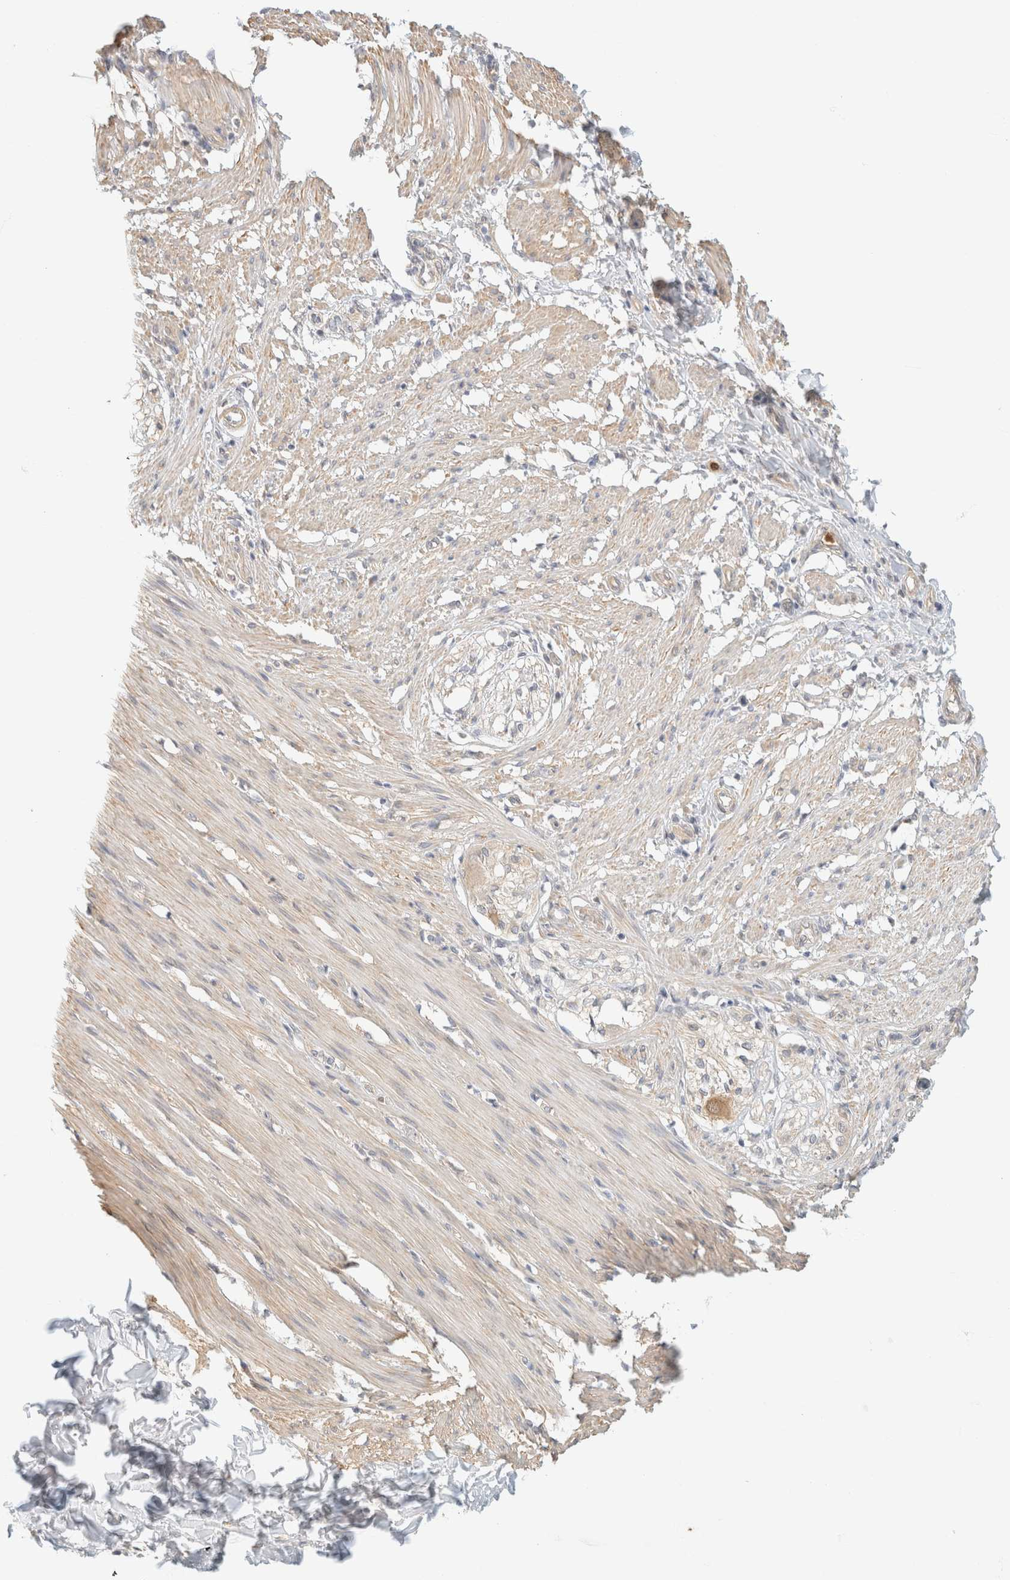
{"staining": {"intensity": "weak", "quantity": "<25%", "location": "cytoplasmic/membranous"}, "tissue": "smooth muscle", "cell_type": "Smooth muscle cells", "image_type": "normal", "snomed": [{"axis": "morphology", "description": "Normal tissue, NOS"}, {"axis": "morphology", "description": "Adenocarcinoma, NOS"}, {"axis": "topography", "description": "Smooth muscle"}, {"axis": "topography", "description": "Colon"}], "caption": "This is an immunohistochemistry (IHC) photomicrograph of unremarkable smooth muscle. There is no expression in smooth muscle cells.", "gene": "GPI", "patient": {"sex": "male", "age": 14}}